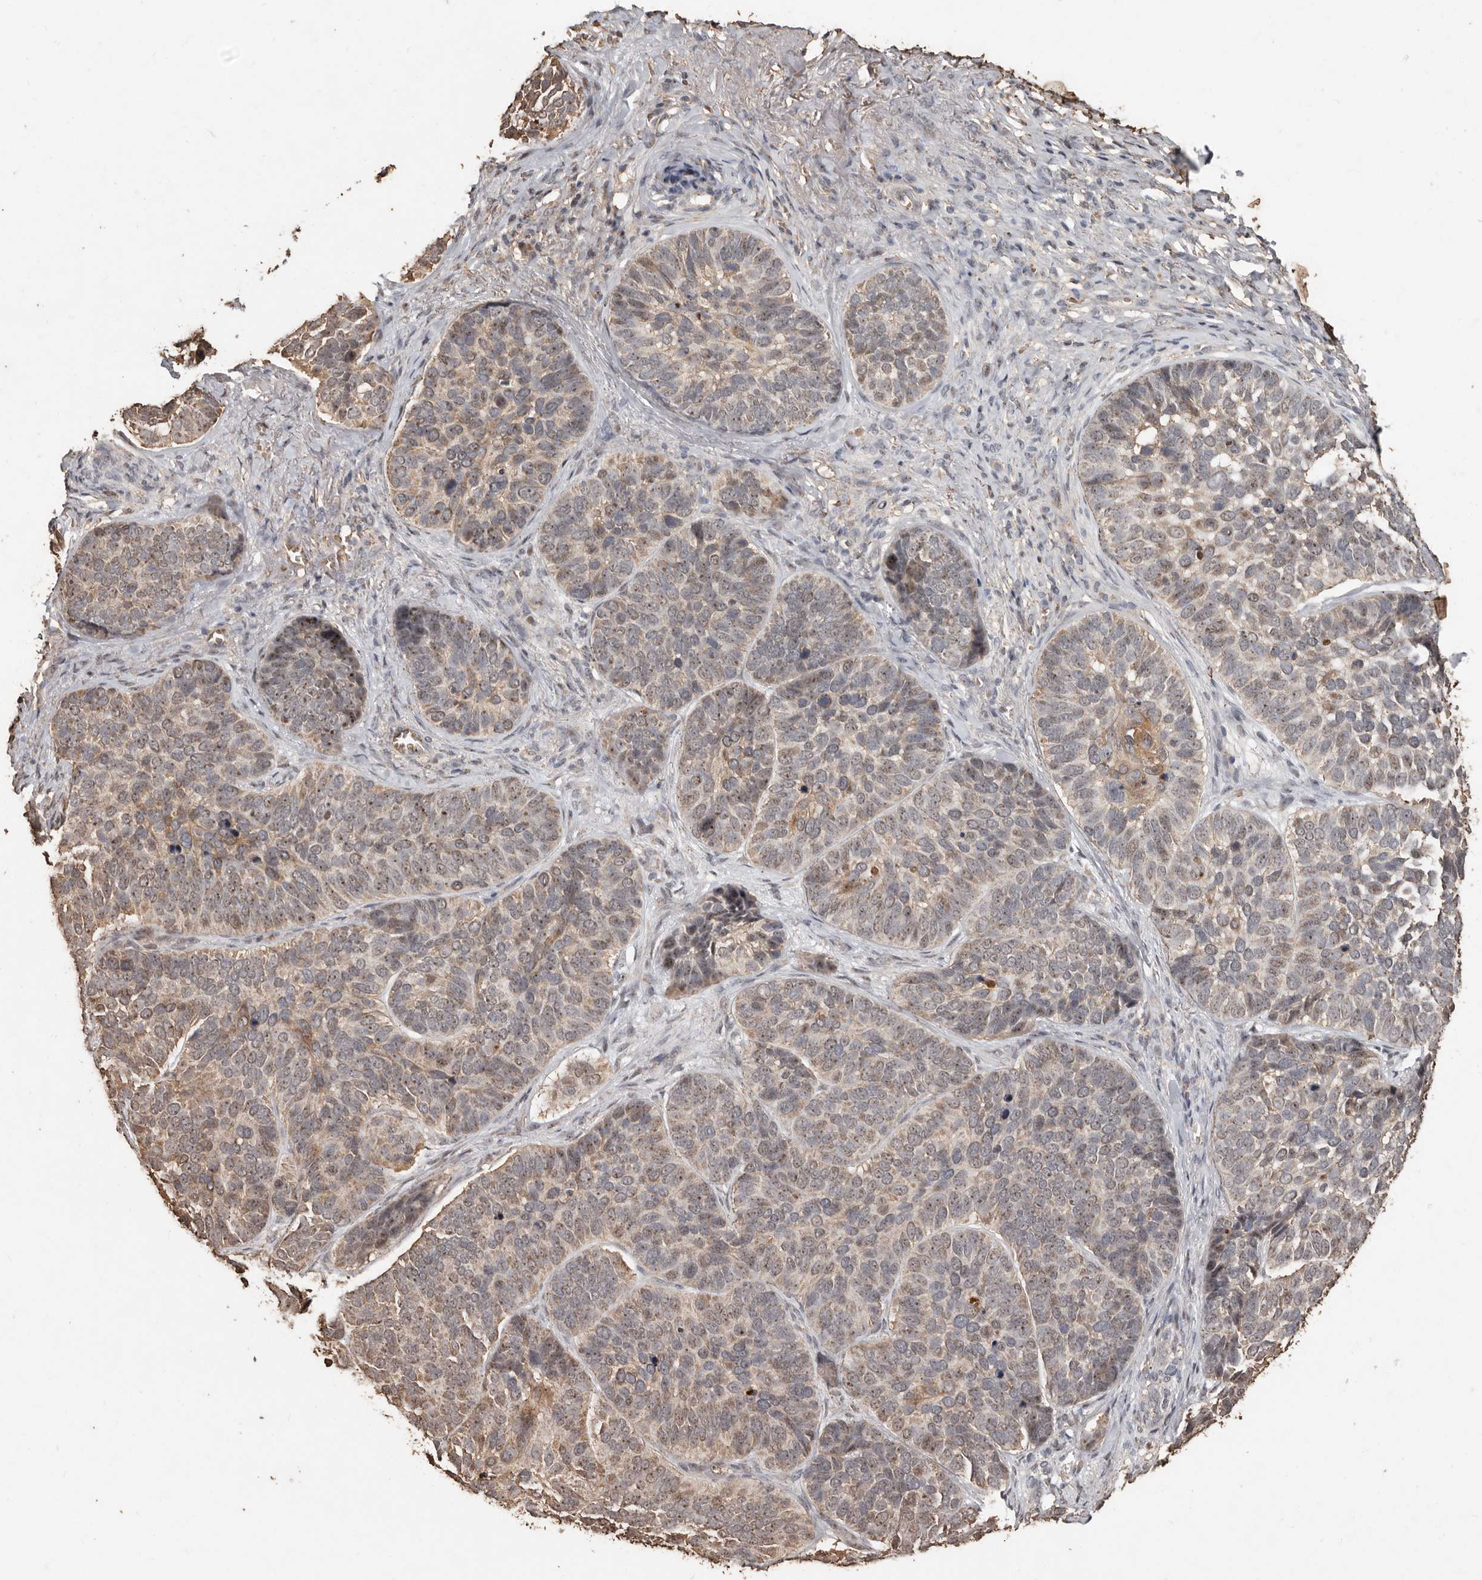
{"staining": {"intensity": "weak", "quantity": ">75%", "location": "cytoplasmic/membranous,nuclear"}, "tissue": "skin cancer", "cell_type": "Tumor cells", "image_type": "cancer", "snomed": [{"axis": "morphology", "description": "Basal cell carcinoma"}, {"axis": "topography", "description": "Skin"}], "caption": "A photomicrograph showing weak cytoplasmic/membranous and nuclear staining in approximately >75% of tumor cells in skin basal cell carcinoma, as visualized by brown immunohistochemical staining.", "gene": "GRAMD2A", "patient": {"sex": "male", "age": 62}}